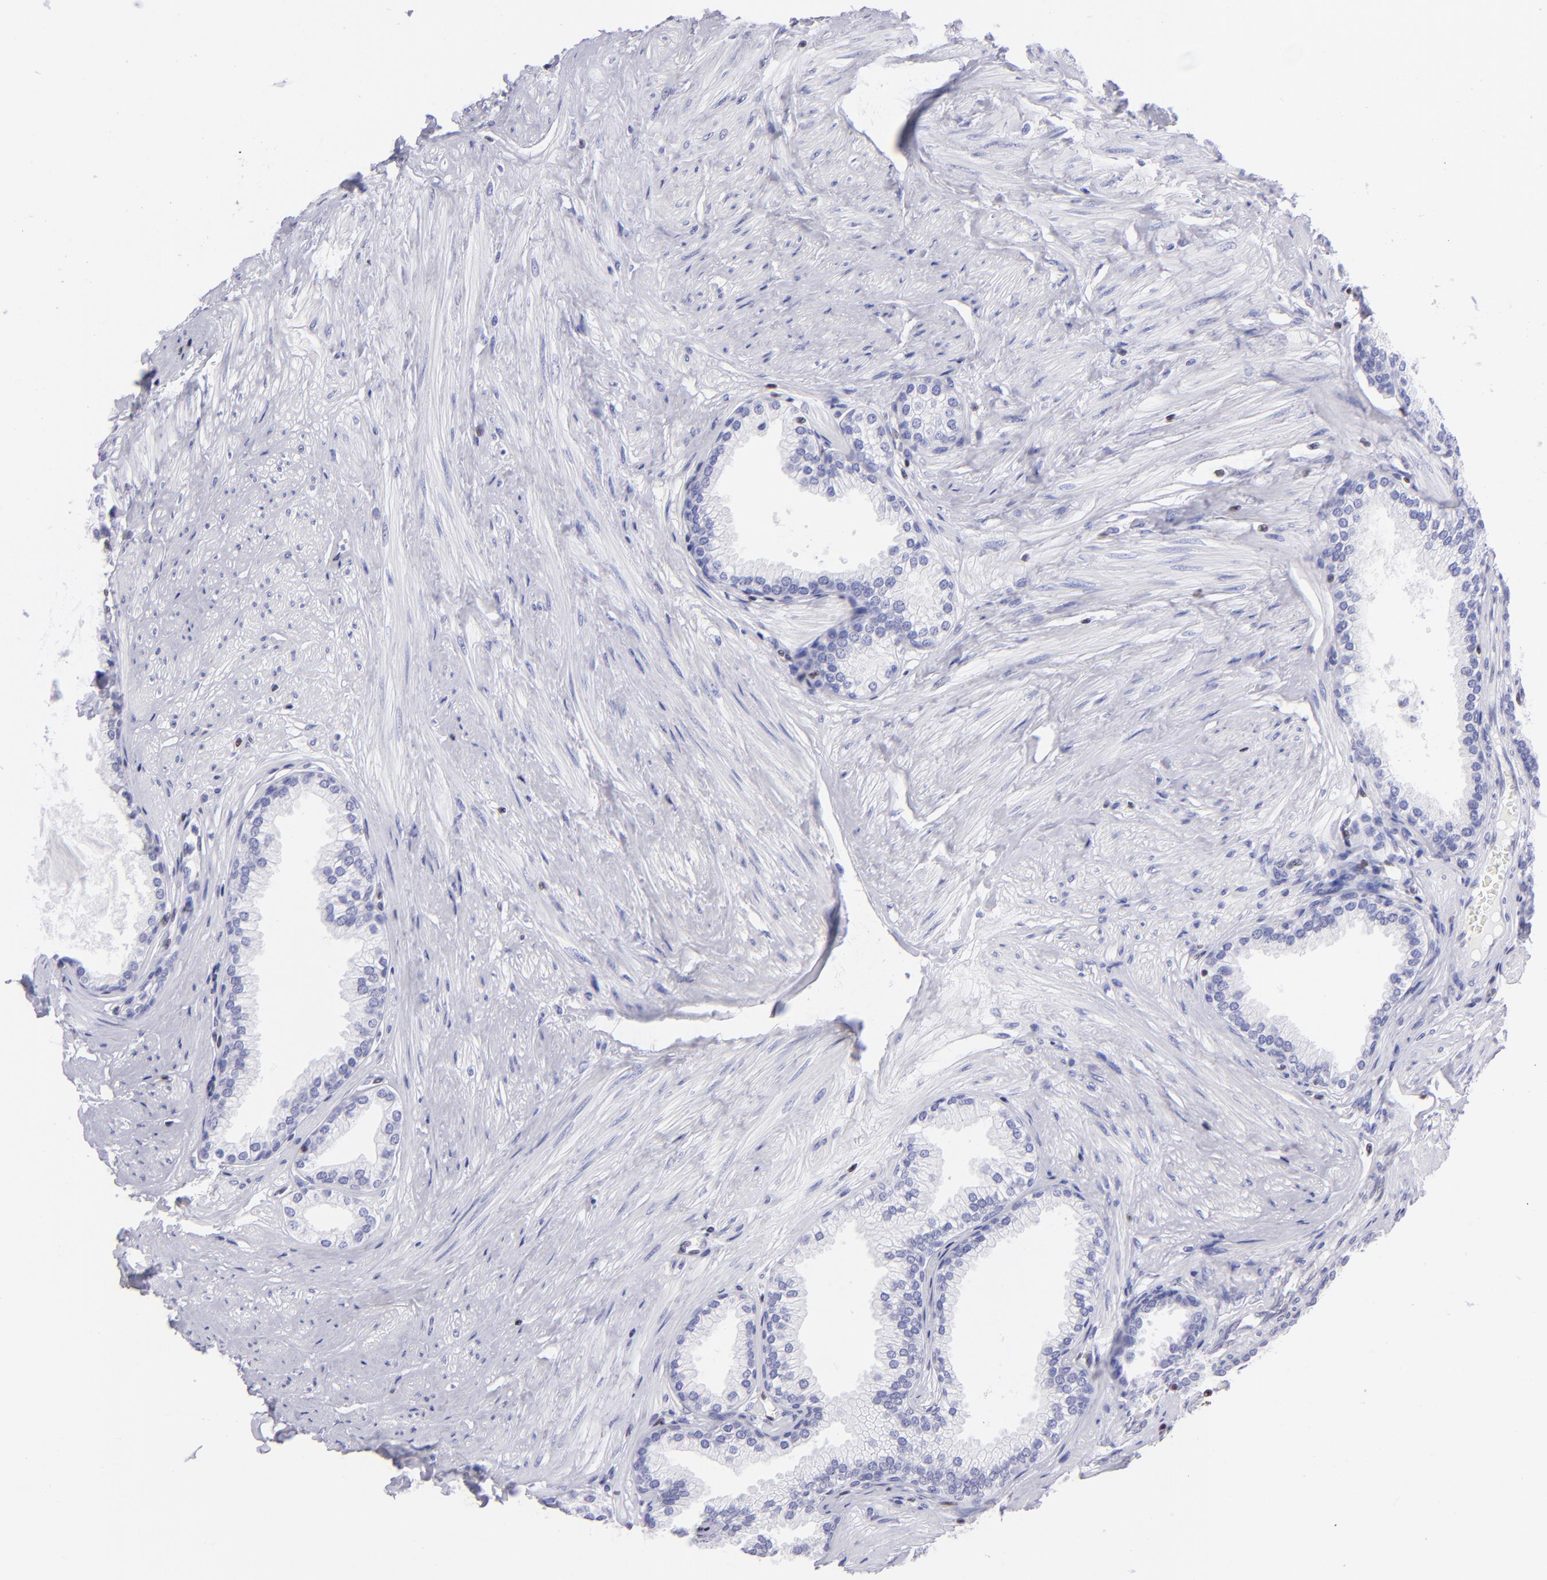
{"staining": {"intensity": "negative", "quantity": "none", "location": "none"}, "tissue": "prostate", "cell_type": "Glandular cells", "image_type": "normal", "snomed": [{"axis": "morphology", "description": "Normal tissue, NOS"}, {"axis": "topography", "description": "Prostate"}], "caption": "The micrograph demonstrates no significant expression in glandular cells of prostate. The staining was performed using DAB (3,3'-diaminobenzidine) to visualize the protein expression in brown, while the nuclei were stained in blue with hematoxylin (Magnification: 20x).", "gene": "ETS1", "patient": {"sex": "male", "age": 64}}